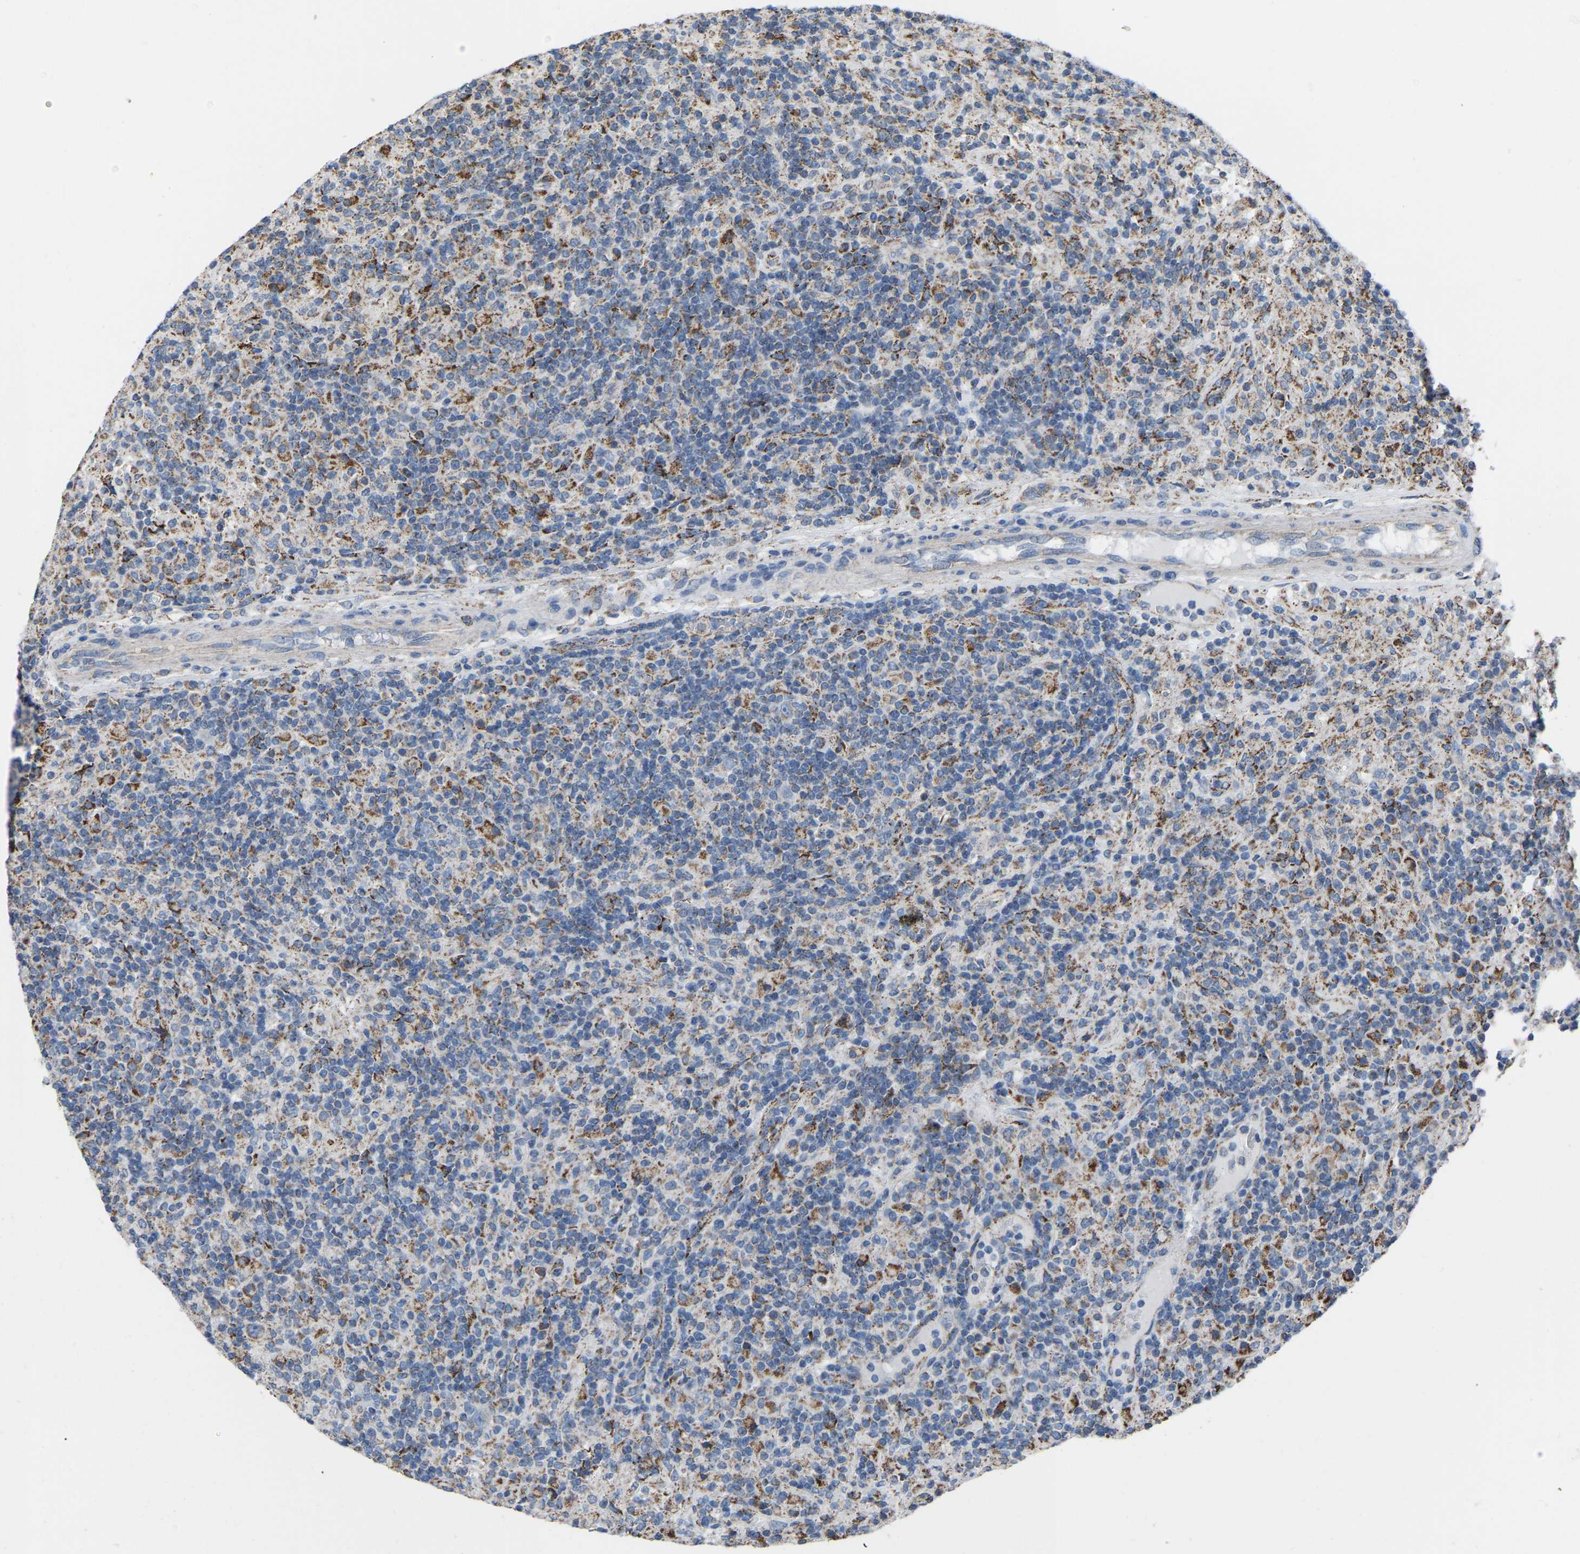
{"staining": {"intensity": "moderate", "quantity": "25%-75%", "location": "cytoplasmic/membranous"}, "tissue": "lymphoma", "cell_type": "Tumor cells", "image_type": "cancer", "snomed": [{"axis": "morphology", "description": "Hodgkin's disease, NOS"}, {"axis": "topography", "description": "Lymph node"}], "caption": "Hodgkin's disease tissue demonstrates moderate cytoplasmic/membranous staining in approximately 25%-75% of tumor cells, visualized by immunohistochemistry. (IHC, brightfield microscopy, high magnification).", "gene": "BCL10", "patient": {"sex": "male", "age": 70}}